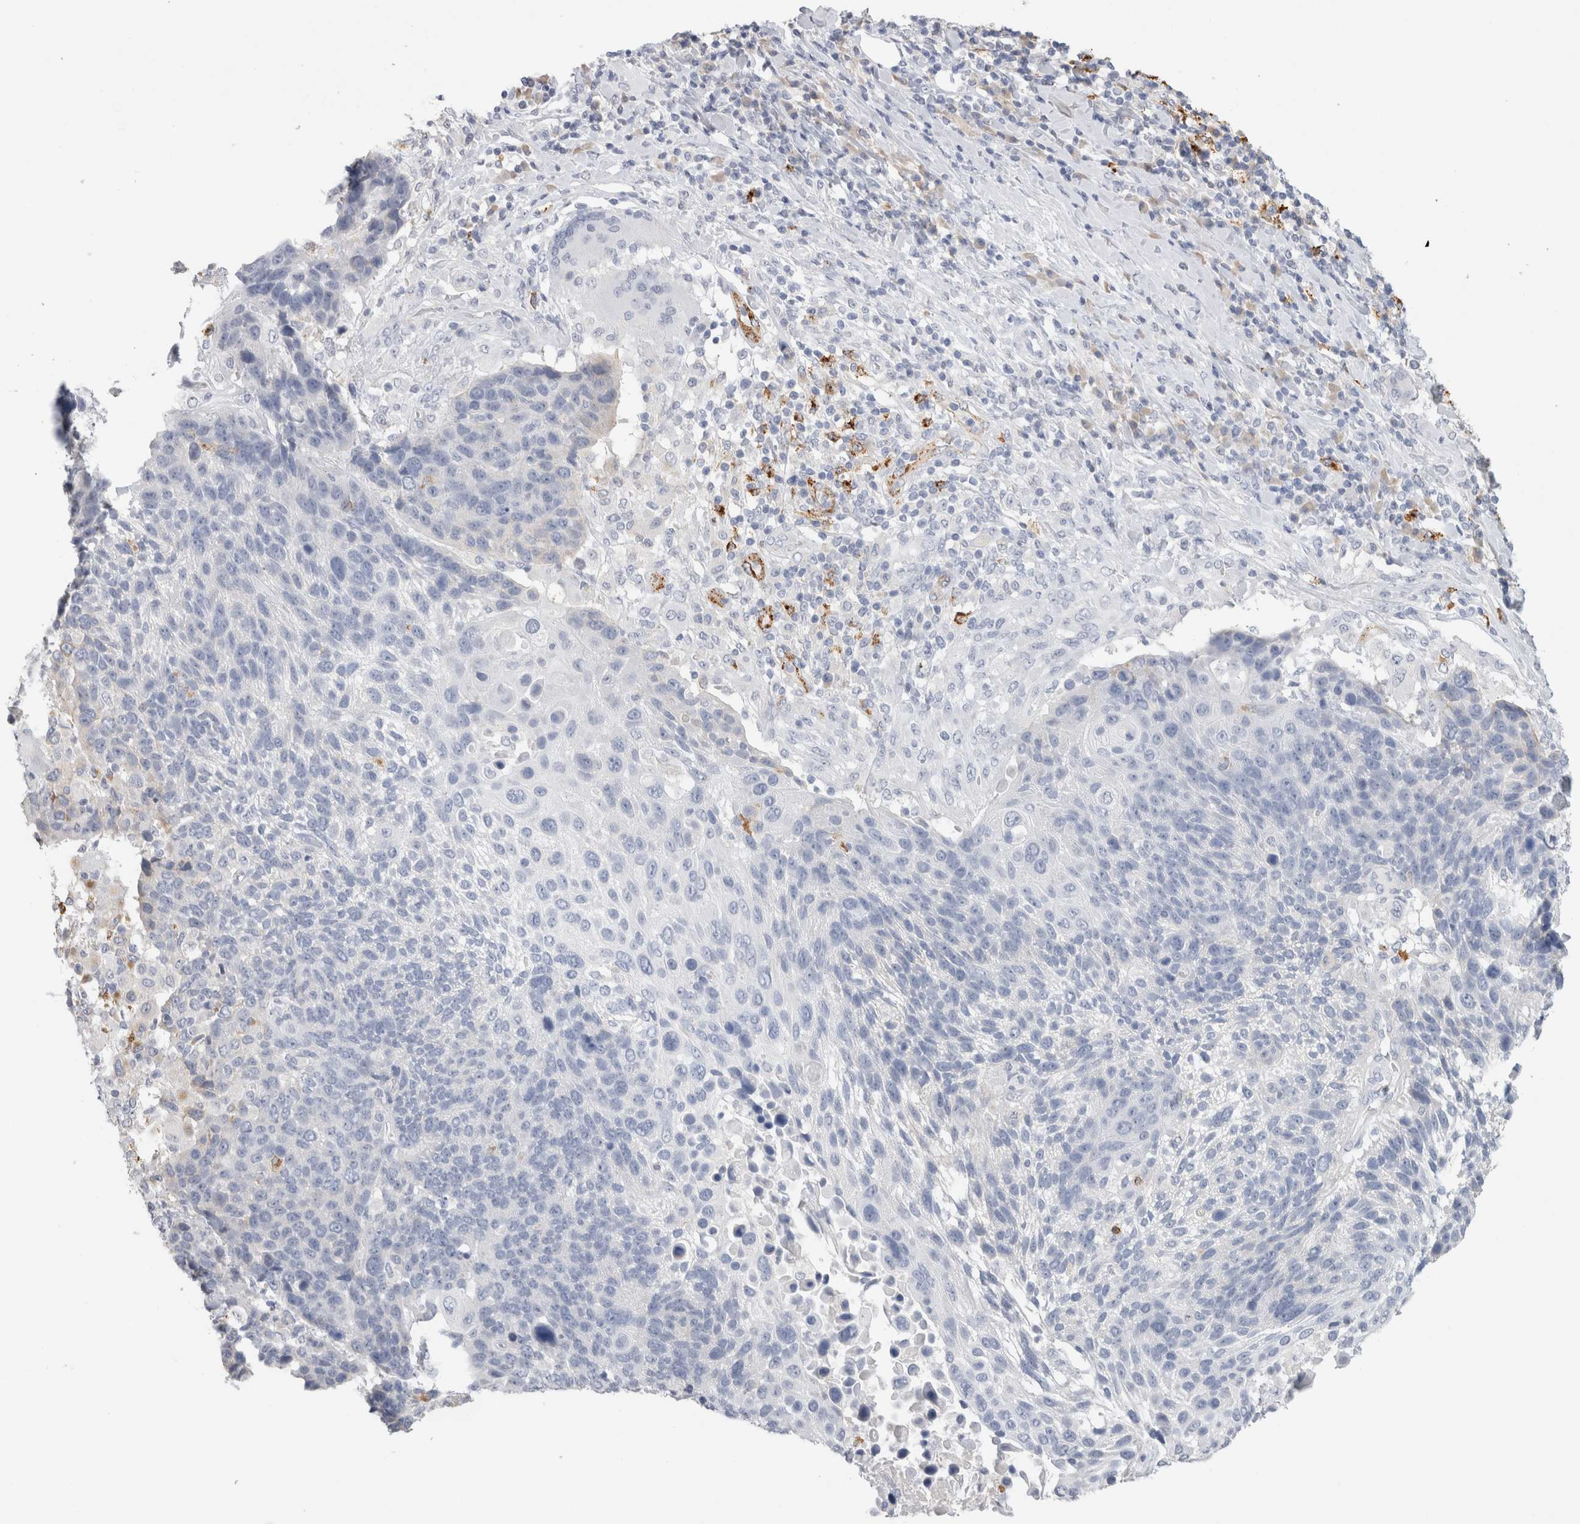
{"staining": {"intensity": "negative", "quantity": "none", "location": "none"}, "tissue": "lung cancer", "cell_type": "Tumor cells", "image_type": "cancer", "snomed": [{"axis": "morphology", "description": "Squamous cell carcinoma, NOS"}, {"axis": "topography", "description": "Lung"}], "caption": "Immunohistochemistry (IHC) image of neoplastic tissue: lung squamous cell carcinoma stained with DAB (3,3'-diaminobenzidine) shows no significant protein positivity in tumor cells.", "gene": "LAMP3", "patient": {"sex": "male", "age": 66}}